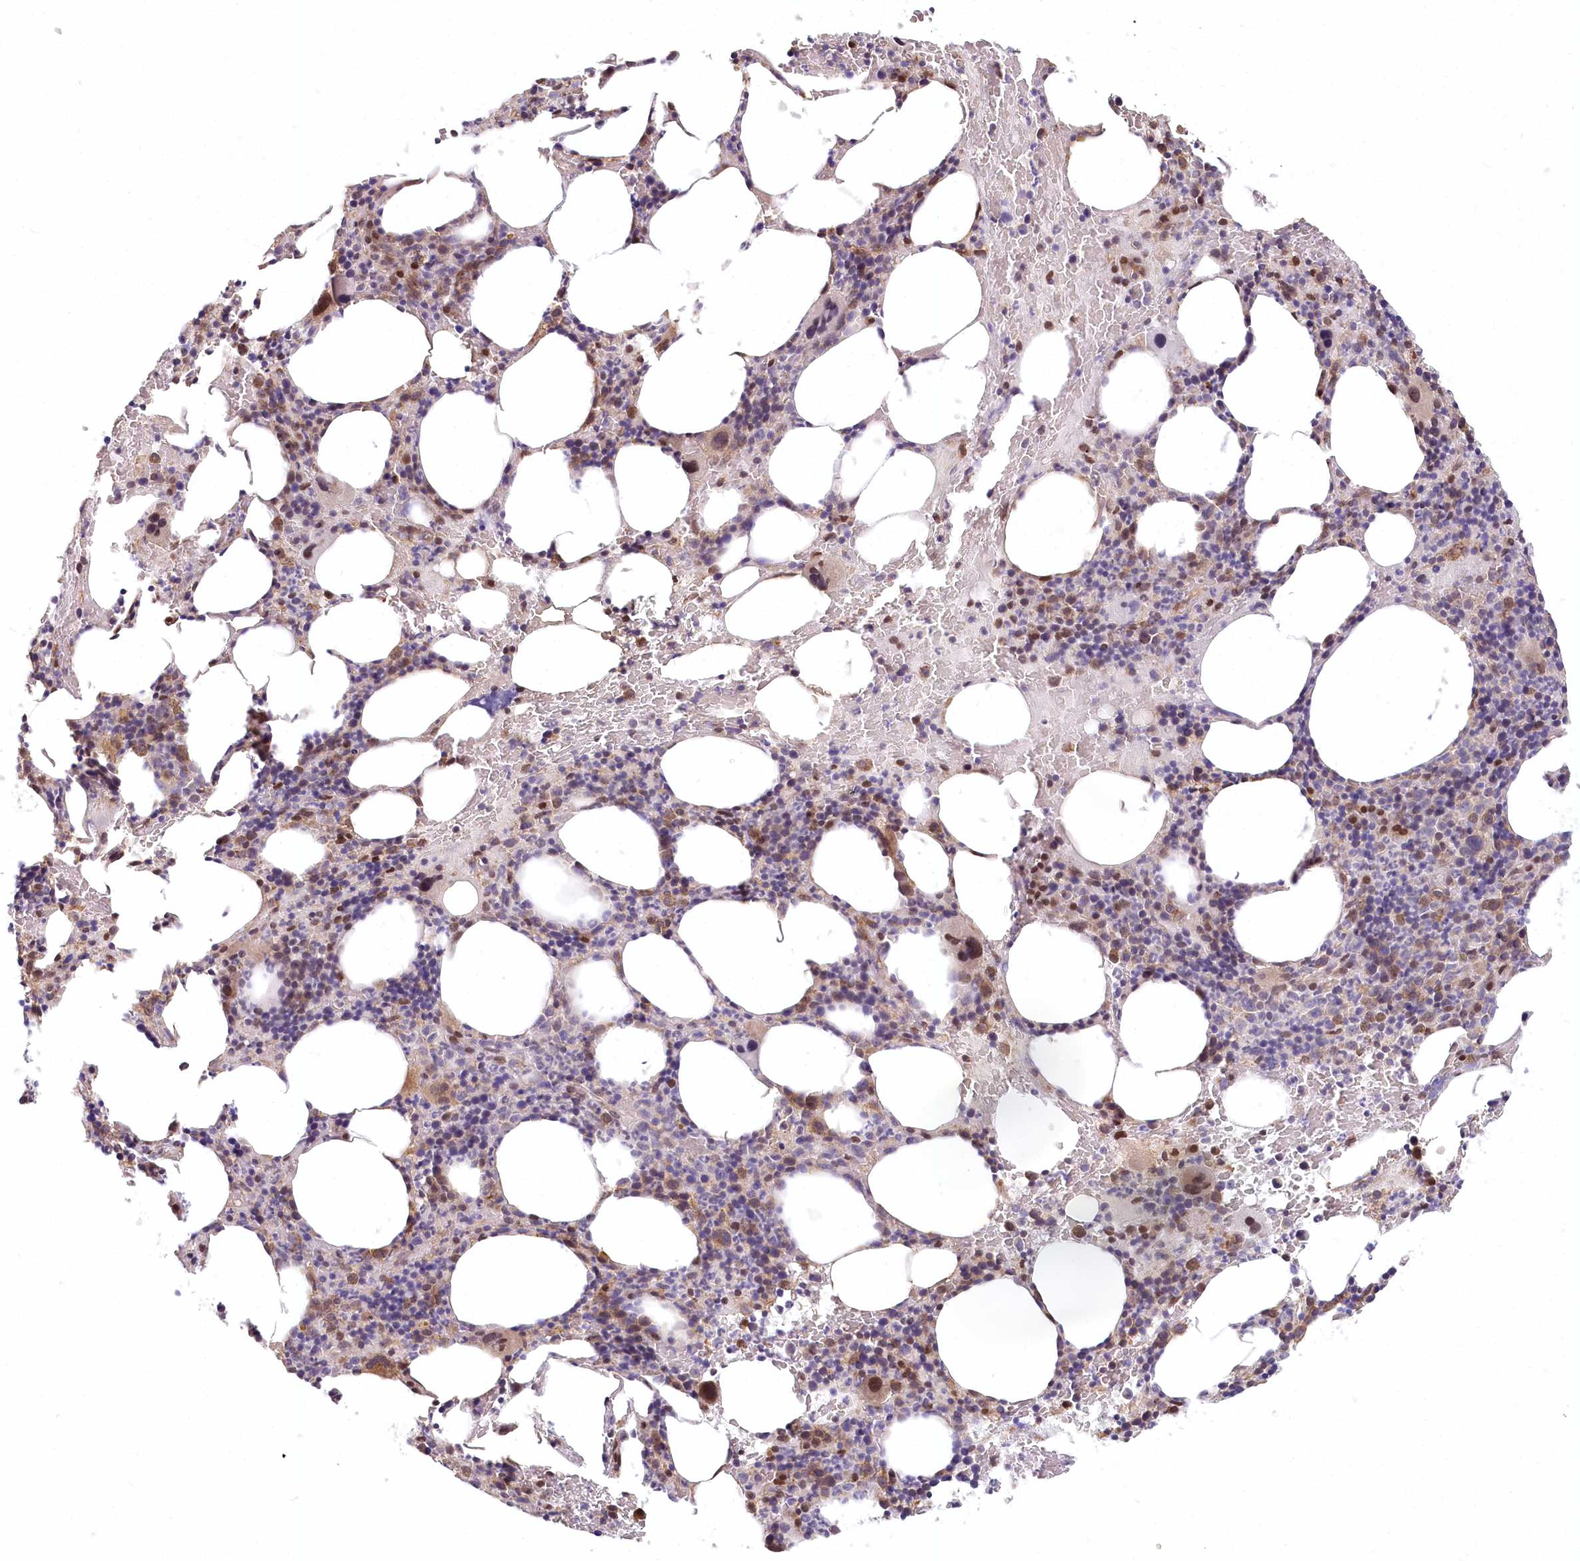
{"staining": {"intensity": "moderate", "quantity": "25%-75%", "location": "nuclear"}, "tissue": "bone marrow", "cell_type": "Hematopoietic cells", "image_type": "normal", "snomed": [{"axis": "morphology", "description": "Normal tissue, NOS"}, {"axis": "topography", "description": "Bone marrow"}], "caption": "Immunohistochemical staining of unremarkable human bone marrow demonstrates medium levels of moderate nuclear positivity in about 25%-75% of hematopoietic cells. Ihc stains the protein in brown and the nuclei are stained blue.", "gene": "PYURF", "patient": {"sex": "male", "age": 62}}